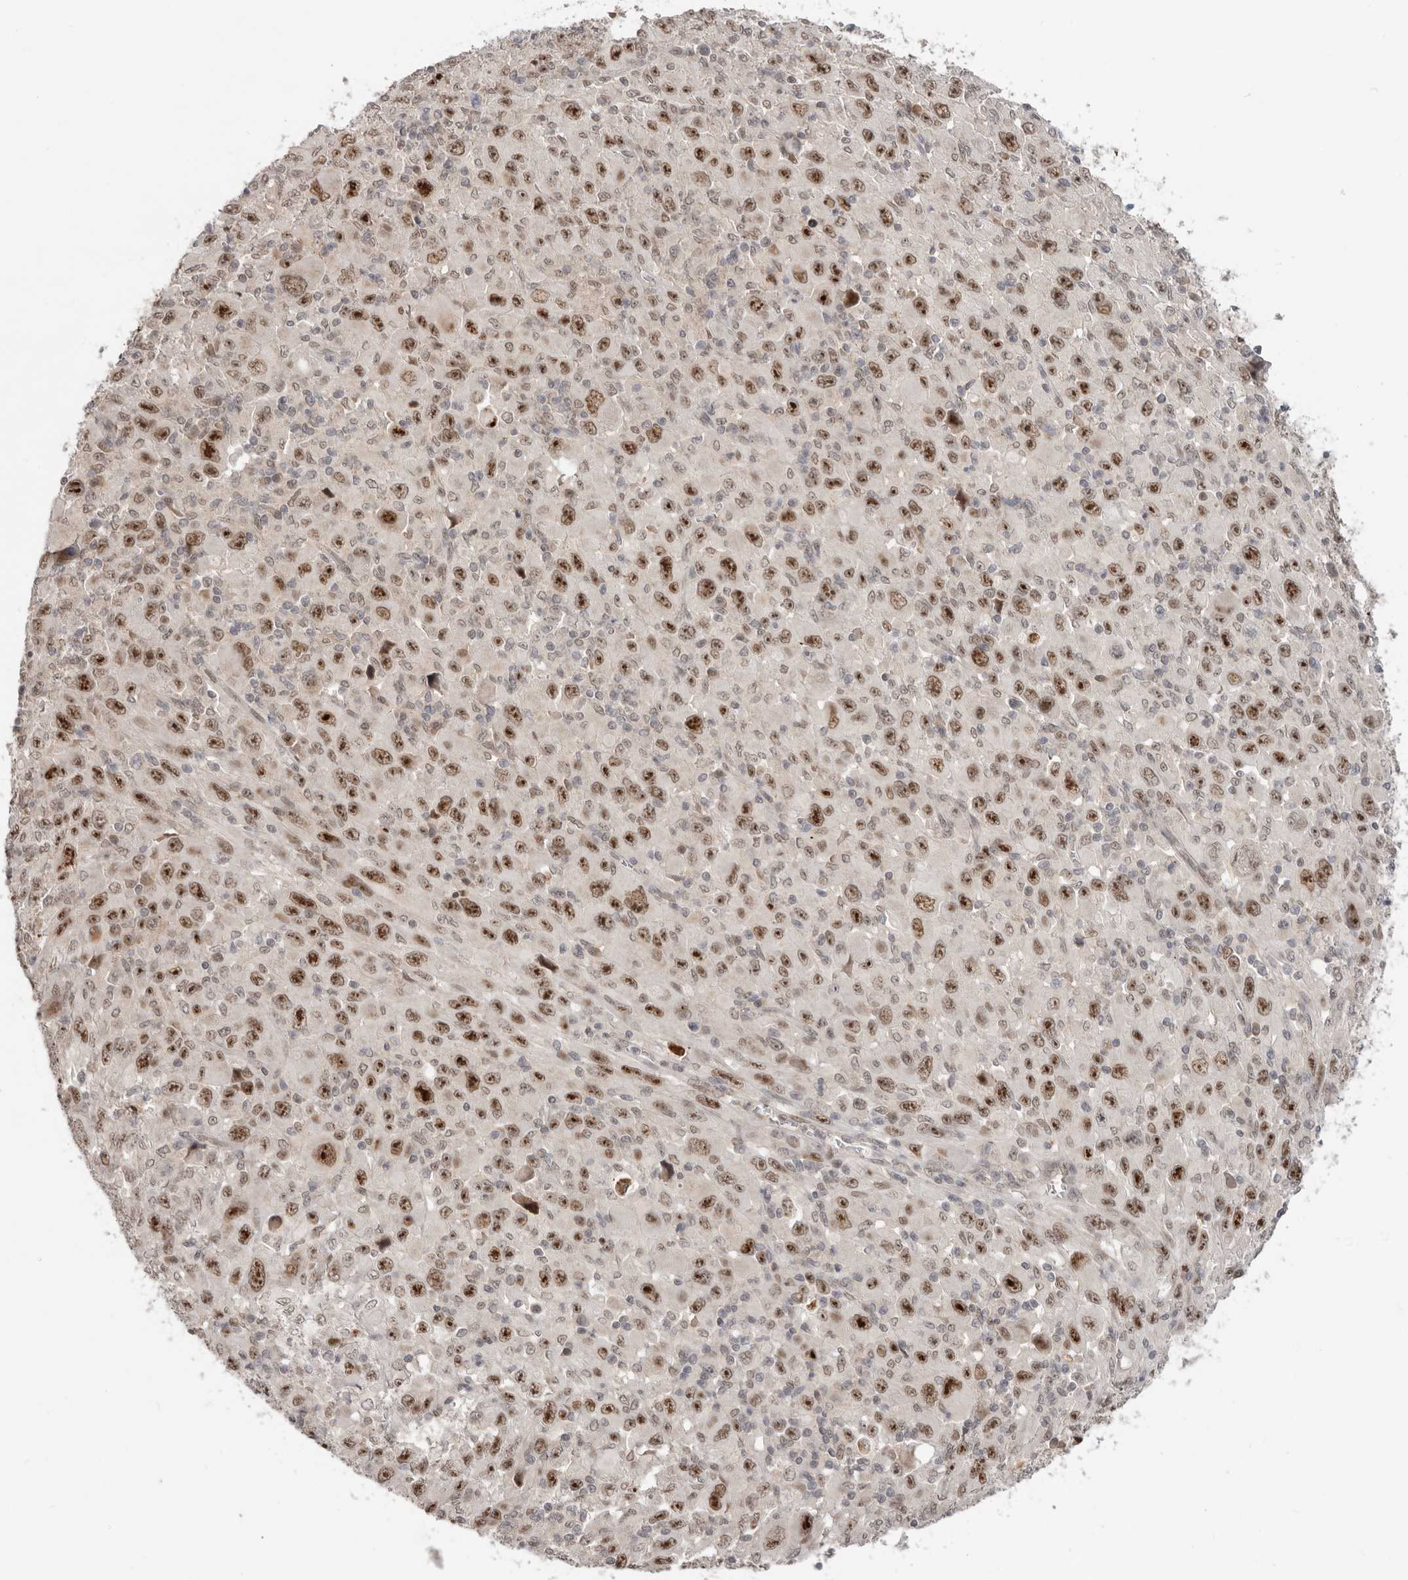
{"staining": {"intensity": "strong", "quantity": ">75%", "location": "nuclear"}, "tissue": "melanoma", "cell_type": "Tumor cells", "image_type": "cancer", "snomed": [{"axis": "morphology", "description": "Malignant melanoma, Metastatic site"}, {"axis": "topography", "description": "Skin"}], "caption": "Approximately >75% of tumor cells in malignant melanoma (metastatic site) exhibit strong nuclear protein staining as visualized by brown immunohistochemical staining.", "gene": "BRCA2", "patient": {"sex": "female", "age": 56}}